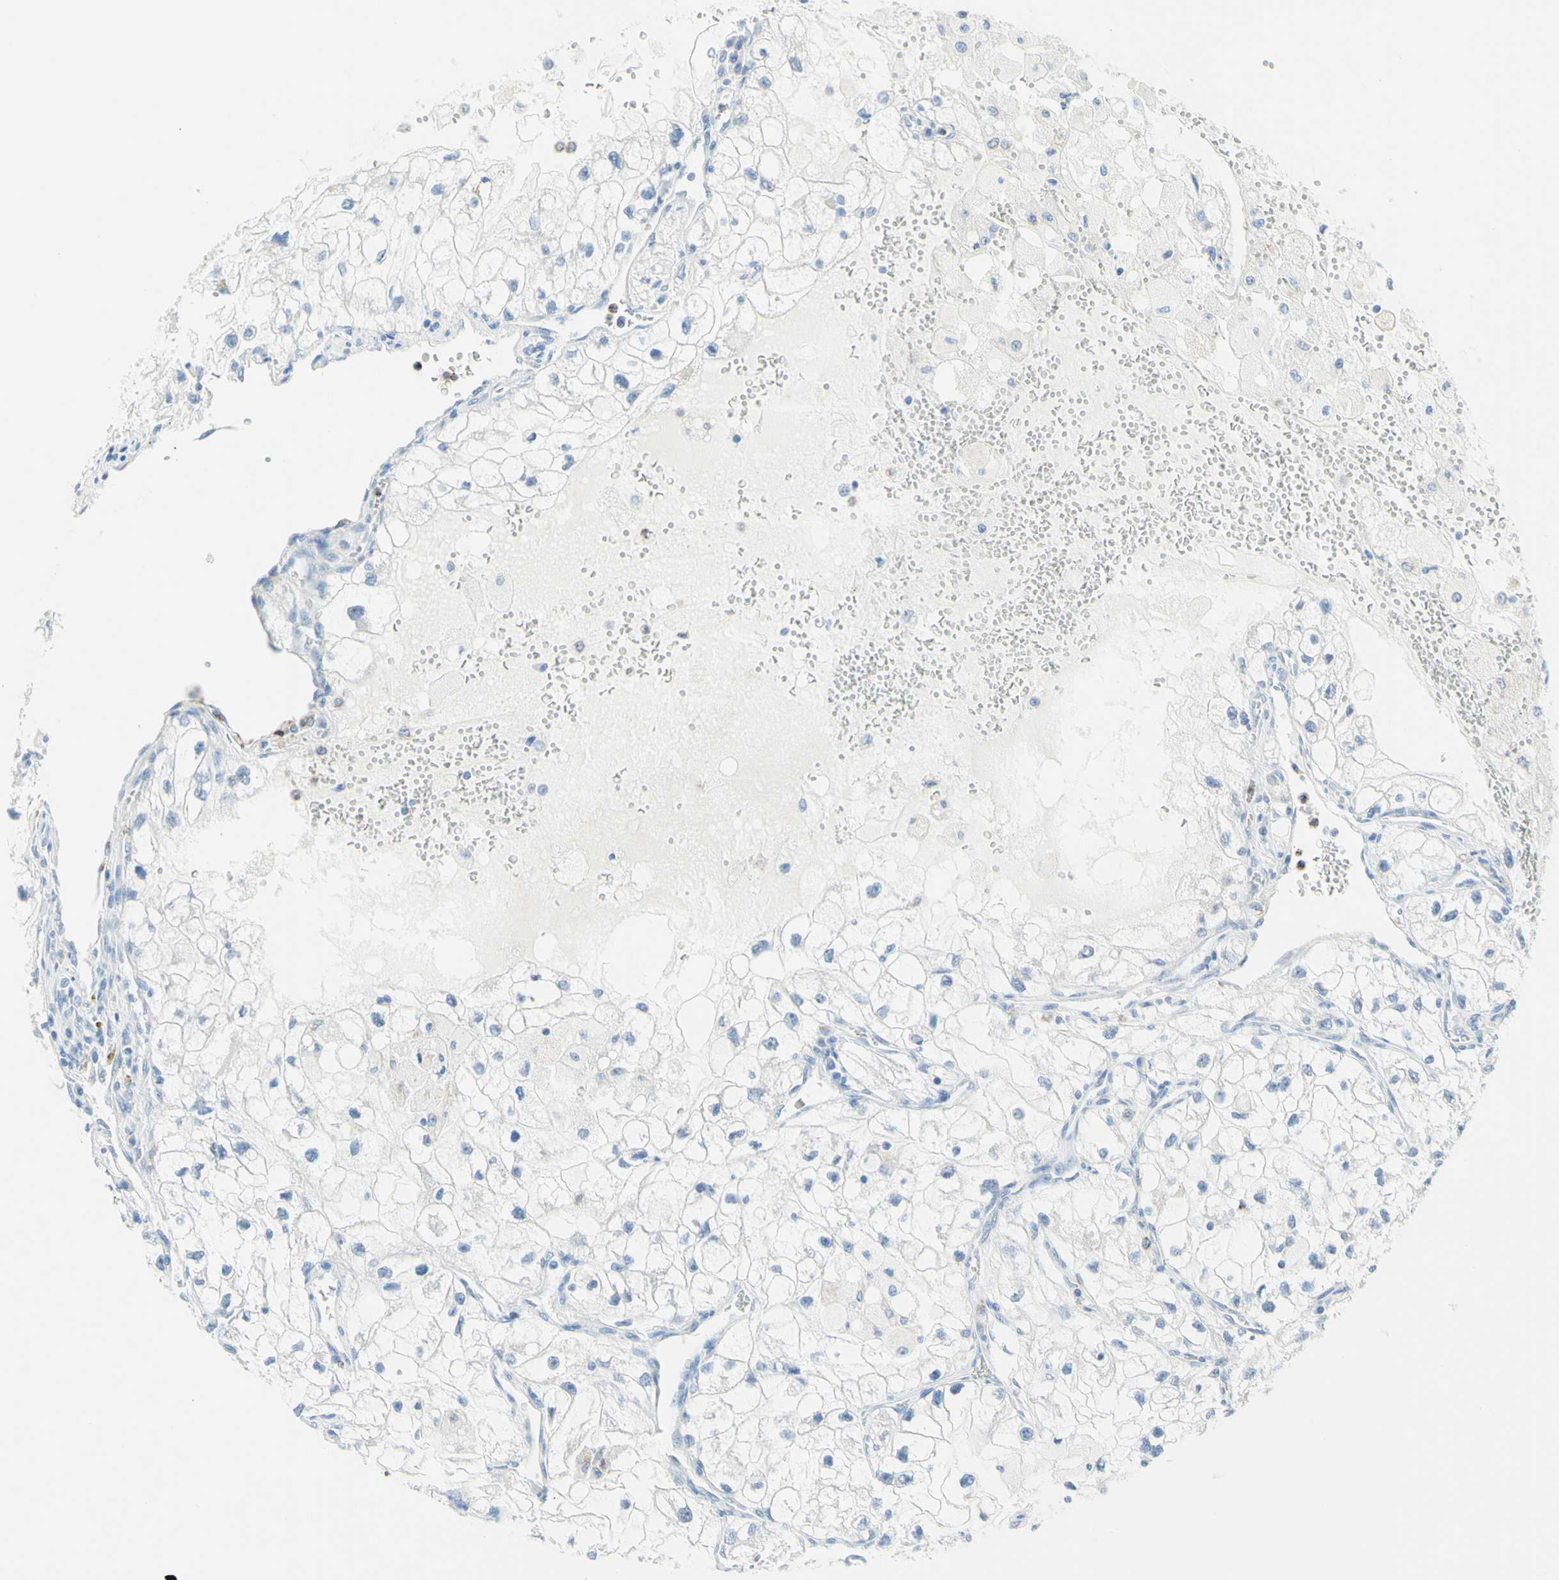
{"staining": {"intensity": "negative", "quantity": "none", "location": "none"}, "tissue": "renal cancer", "cell_type": "Tumor cells", "image_type": "cancer", "snomed": [{"axis": "morphology", "description": "Adenocarcinoma, NOS"}, {"axis": "topography", "description": "Kidney"}], "caption": "This is a image of IHC staining of renal cancer (adenocarcinoma), which shows no expression in tumor cells. (IHC, brightfield microscopy, high magnification).", "gene": "CYSLTR1", "patient": {"sex": "female", "age": 70}}